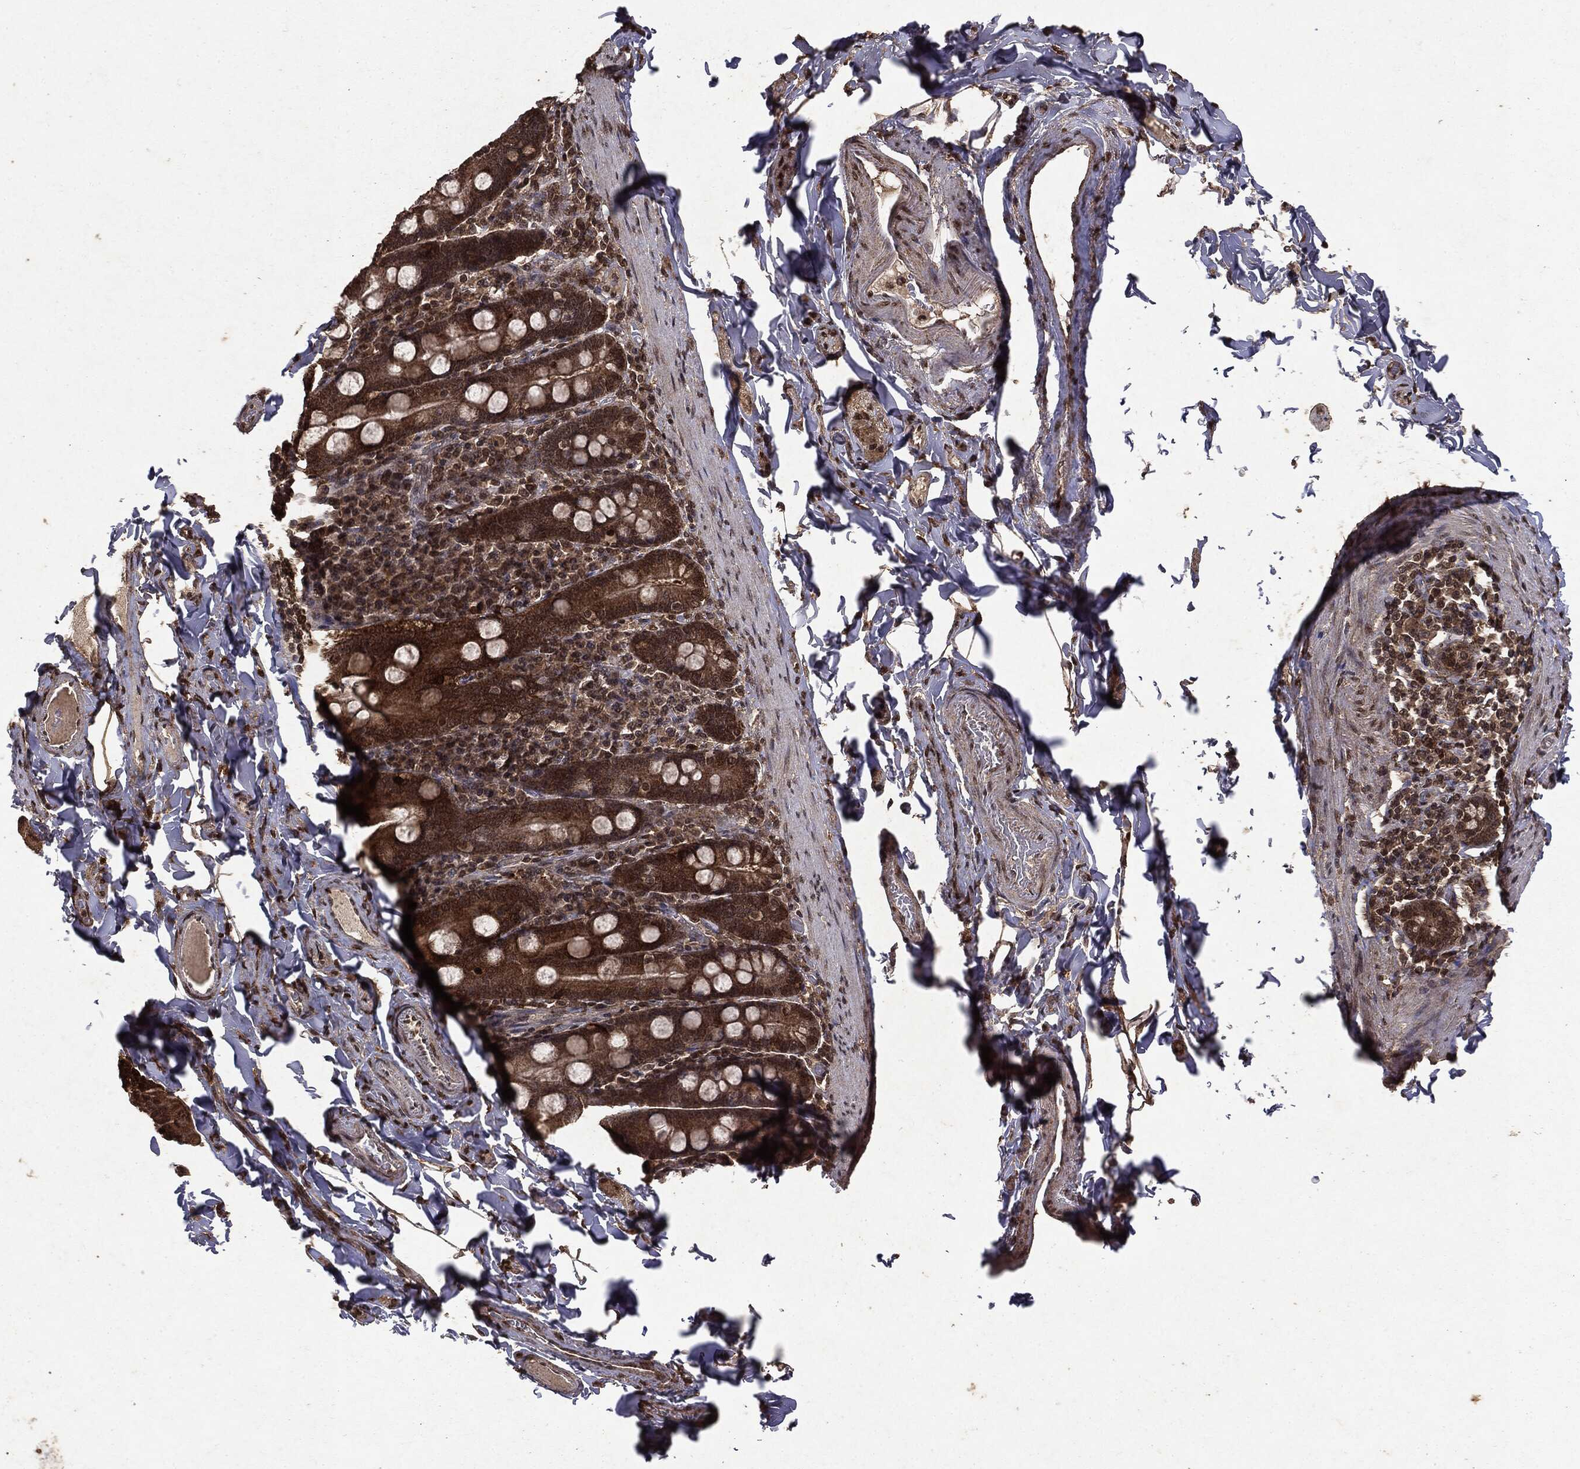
{"staining": {"intensity": "moderate", "quantity": "25%-75%", "location": "nuclear"}, "tissue": "soft tissue", "cell_type": "Fibroblasts", "image_type": "normal", "snomed": [{"axis": "morphology", "description": "Normal tissue, NOS"}, {"axis": "topography", "description": "Smooth muscle"}, {"axis": "topography", "description": "Duodenum"}, {"axis": "topography", "description": "Peripheral nerve tissue"}], "caption": "Moderate nuclear protein expression is seen in about 25%-75% of fibroblasts in soft tissue.", "gene": "PEBP1", "patient": {"sex": "female", "age": 61}}